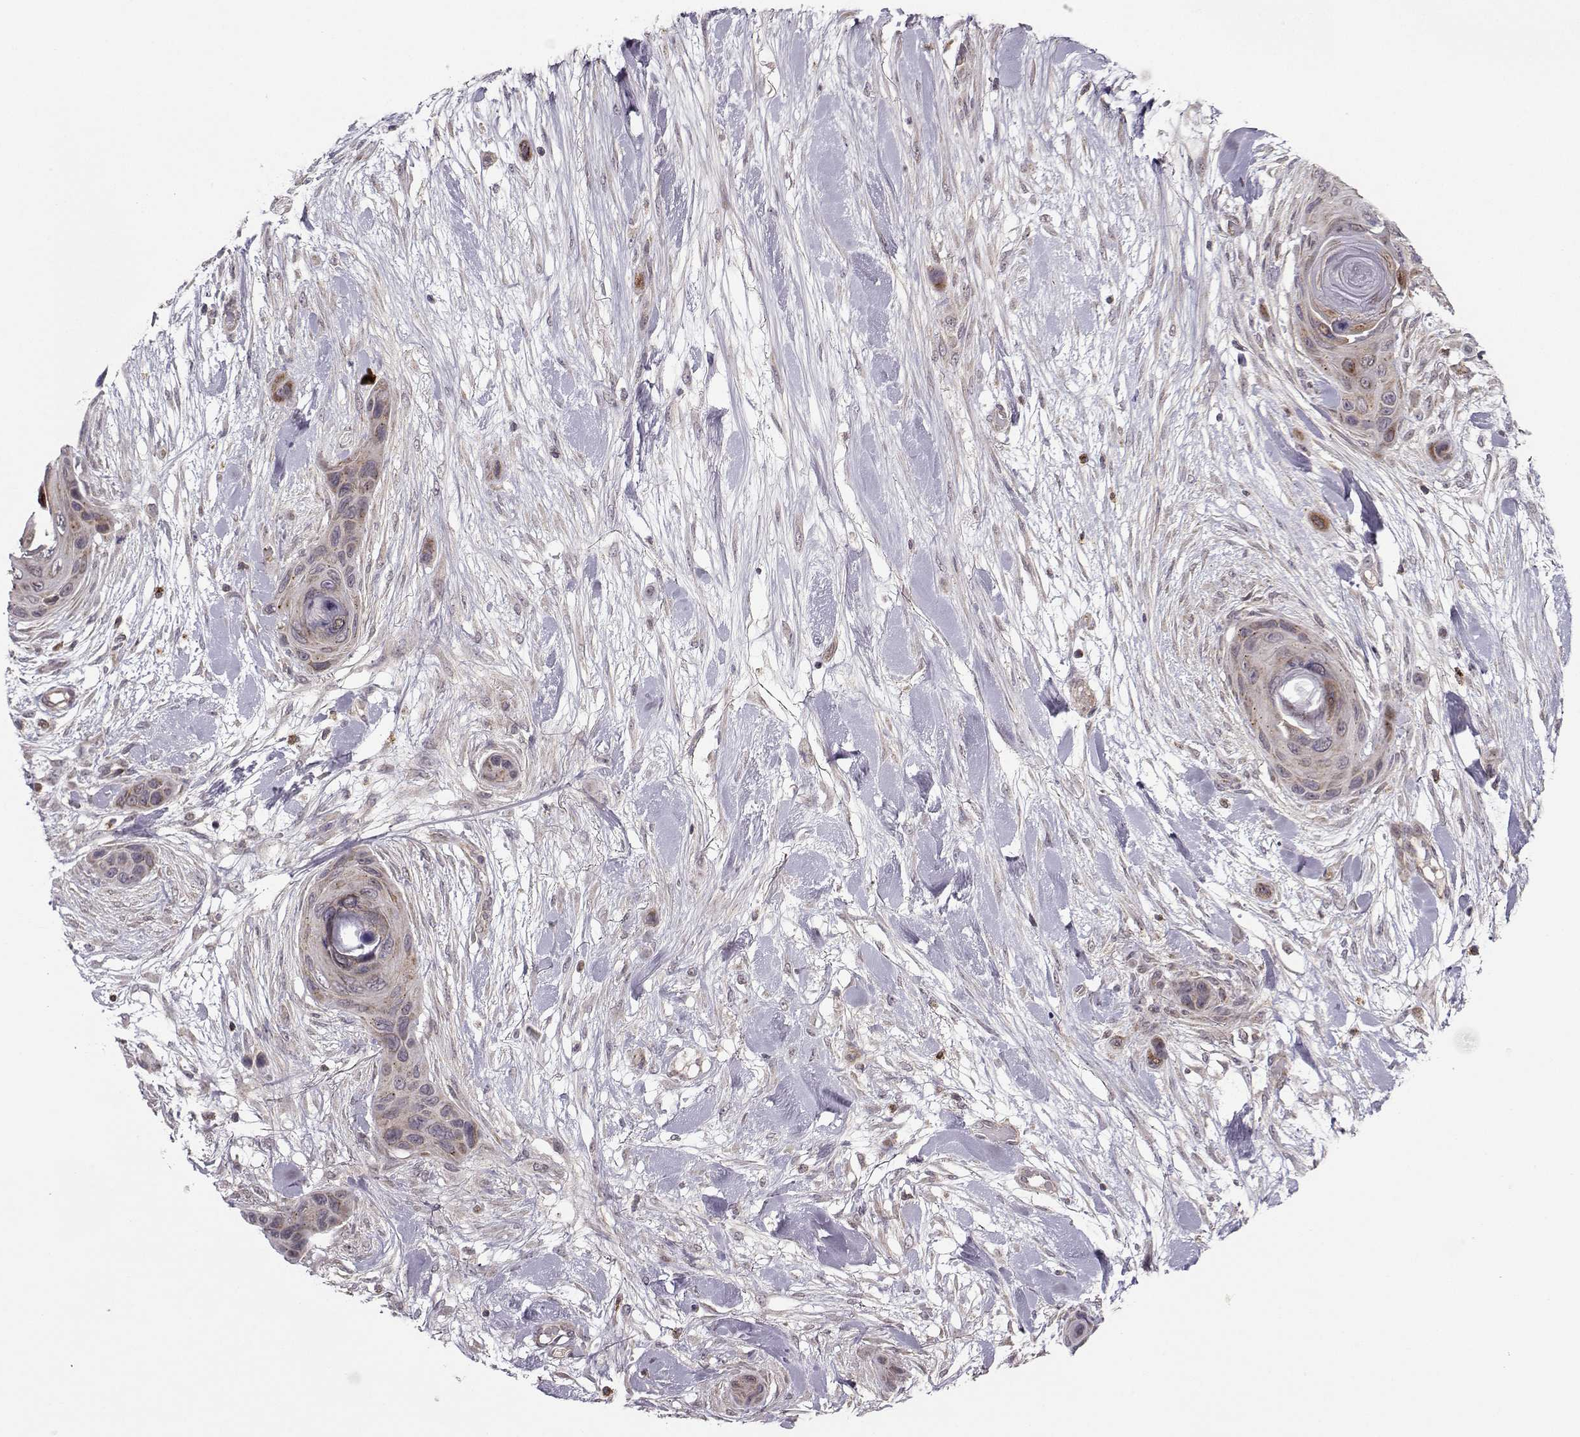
{"staining": {"intensity": "moderate", "quantity": "<25%", "location": "cytoplasmic/membranous"}, "tissue": "skin cancer", "cell_type": "Tumor cells", "image_type": "cancer", "snomed": [{"axis": "morphology", "description": "Squamous cell carcinoma, NOS"}, {"axis": "topography", "description": "Skin"}], "caption": "DAB (3,3'-diaminobenzidine) immunohistochemical staining of human skin cancer displays moderate cytoplasmic/membranous protein positivity in about <25% of tumor cells. (DAB = brown stain, brightfield microscopy at high magnification).", "gene": "NECAB3", "patient": {"sex": "male", "age": 82}}